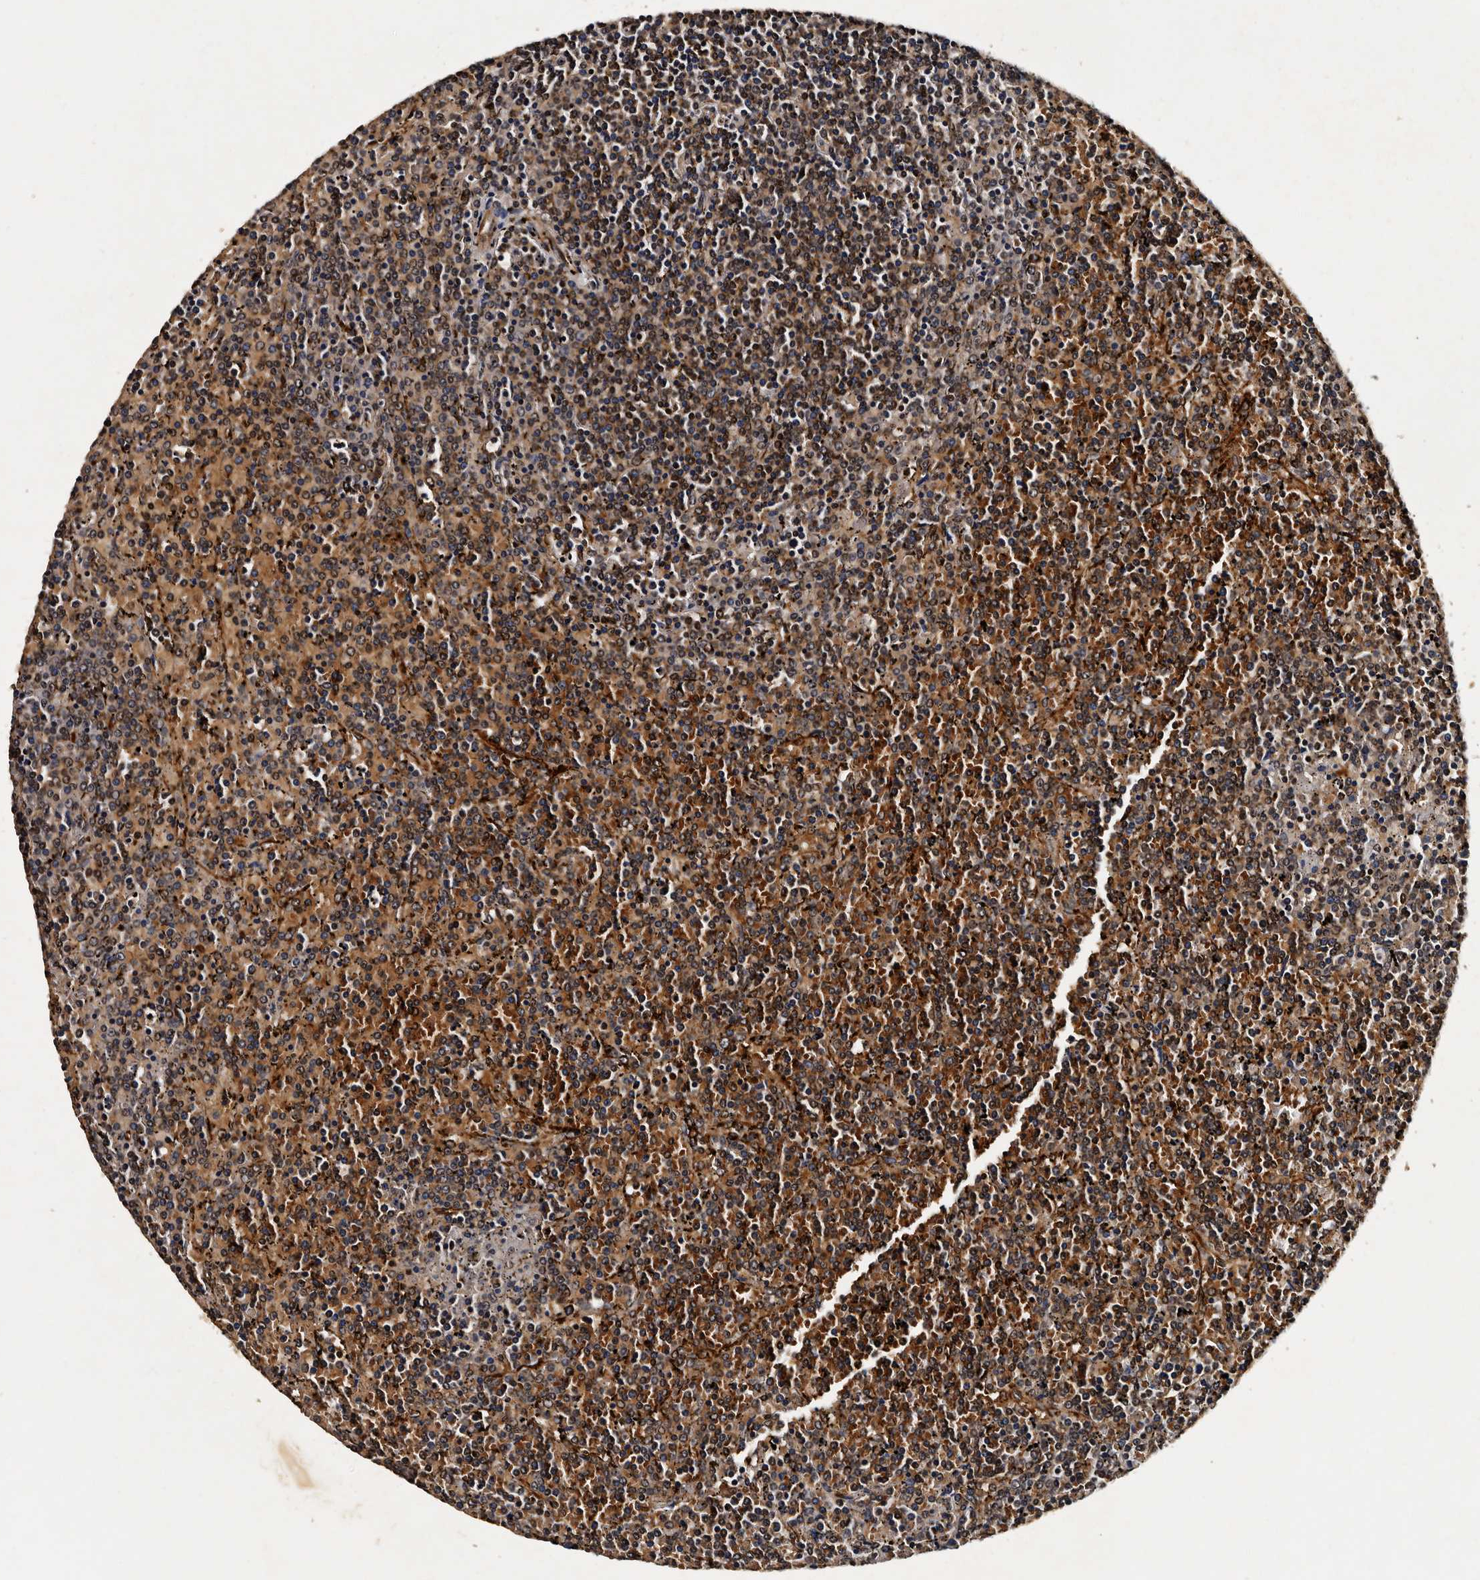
{"staining": {"intensity": "moderate", "quantity": ">75%", "location": "cytoplasmic/membranous"}, "tissue": "lymphoma", "cell_type": "Tumor cells", "image_type": "cancer", "snomed": [{"axis": "morphology", "description": "Malignant lymphoma, non-Hodgkin's type, Low grade"}, {"axis": "topography", "description": "Spleen"}], "caption": "Lymphoma tissue shows moderate cytoplasmic/membranous positivity in approximately >75% of tumor cells", "gene": "CPNE3", "patient": {"sex": "female", "age": 19}}